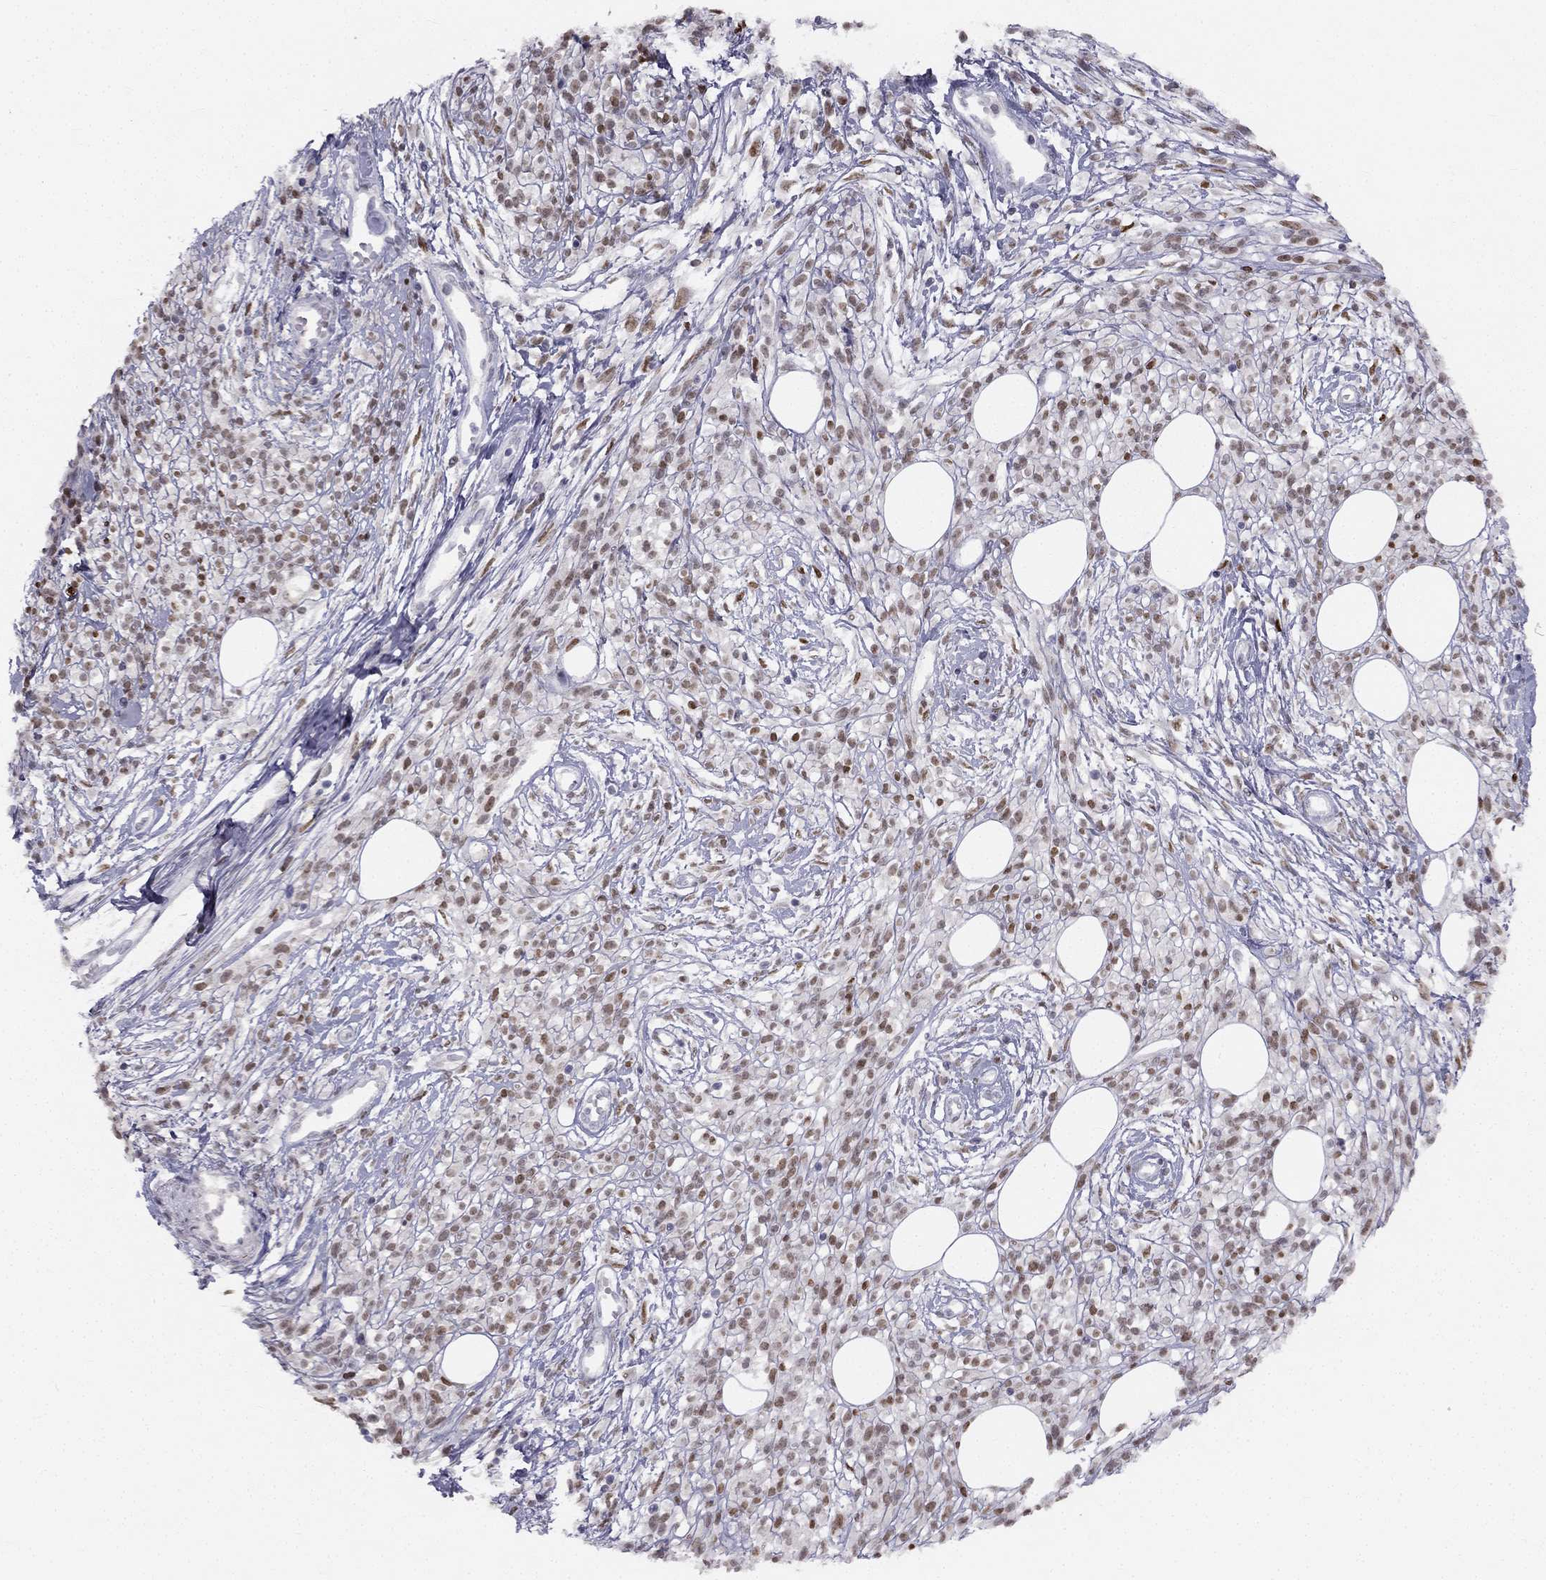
{"staining": {"intensity": "moderate", "quantity": "25%-75%", "location": "nuclear"}, "tissue": "melanoma", "cell_type": "Tumor cells", "image_type": "cancer", "snomed": [{"axis": "morphology", "description": "Malignant melanoma, NOS"}, {"axis": "topography", "description": "Skin"}, {"axis": "topography", "description": "Skin of trunk"}], "caption": "There is medium levels of moderate nuclear staining in tumor cells of melanoma, as demonstrated by immunohistochemical staining (brown color).", "gene": "TRPS1", "patient": {"sex": "male", "age": 74}}